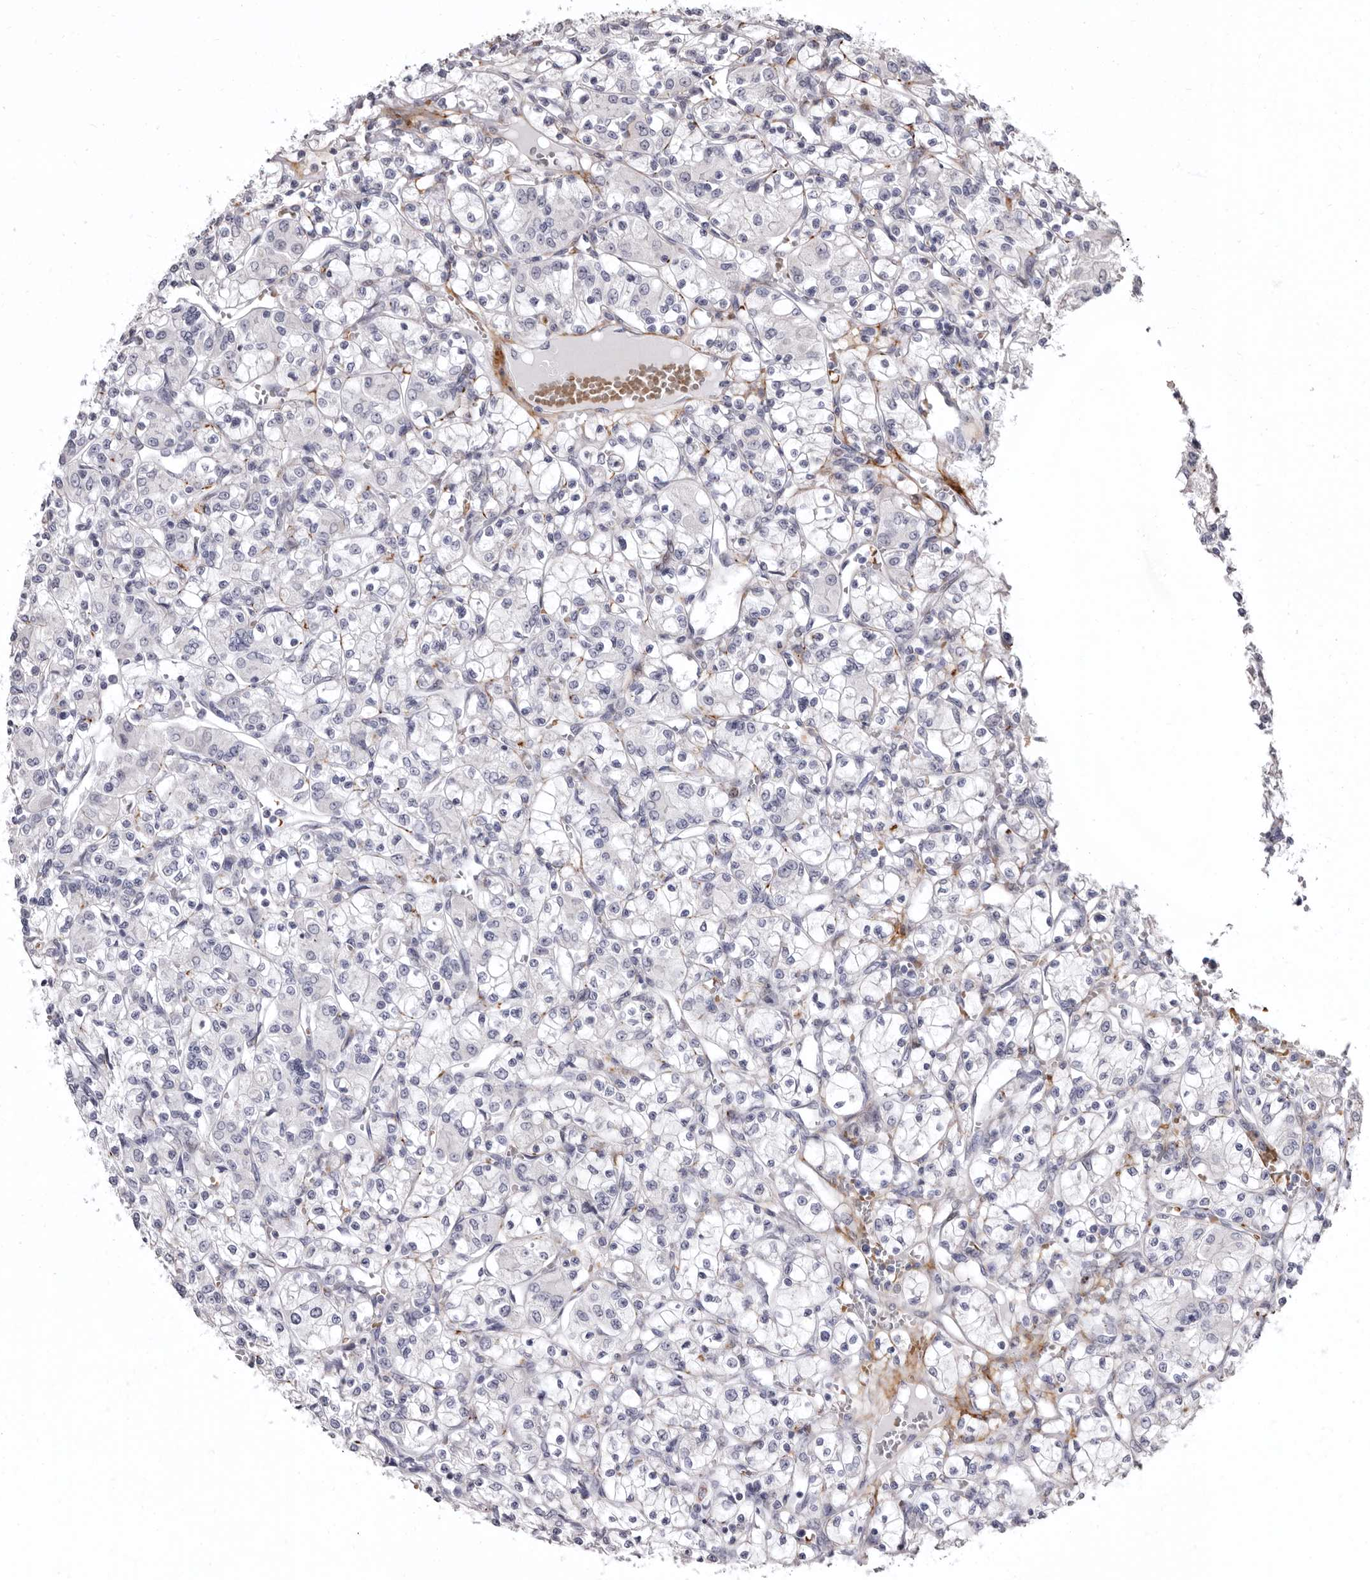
{"staining": {"intensity": "negative", "quantity": "none", "location": "none"}, "tissue": "renal cancer", "cell_type": "Tumor cells", "image_type": "cancer", "snomed": [{"axis": "morphology", "description": "Adenocarcinoma, NOS"}, {"axis": "topography", "description": "Kidney"}], "caption": "Immunohistochemistry of human adenocarcinoma (renal) reveals no expression in tumor cells.", "gene": "AIDA", "patient": {"sex": "female", "age": 59}}